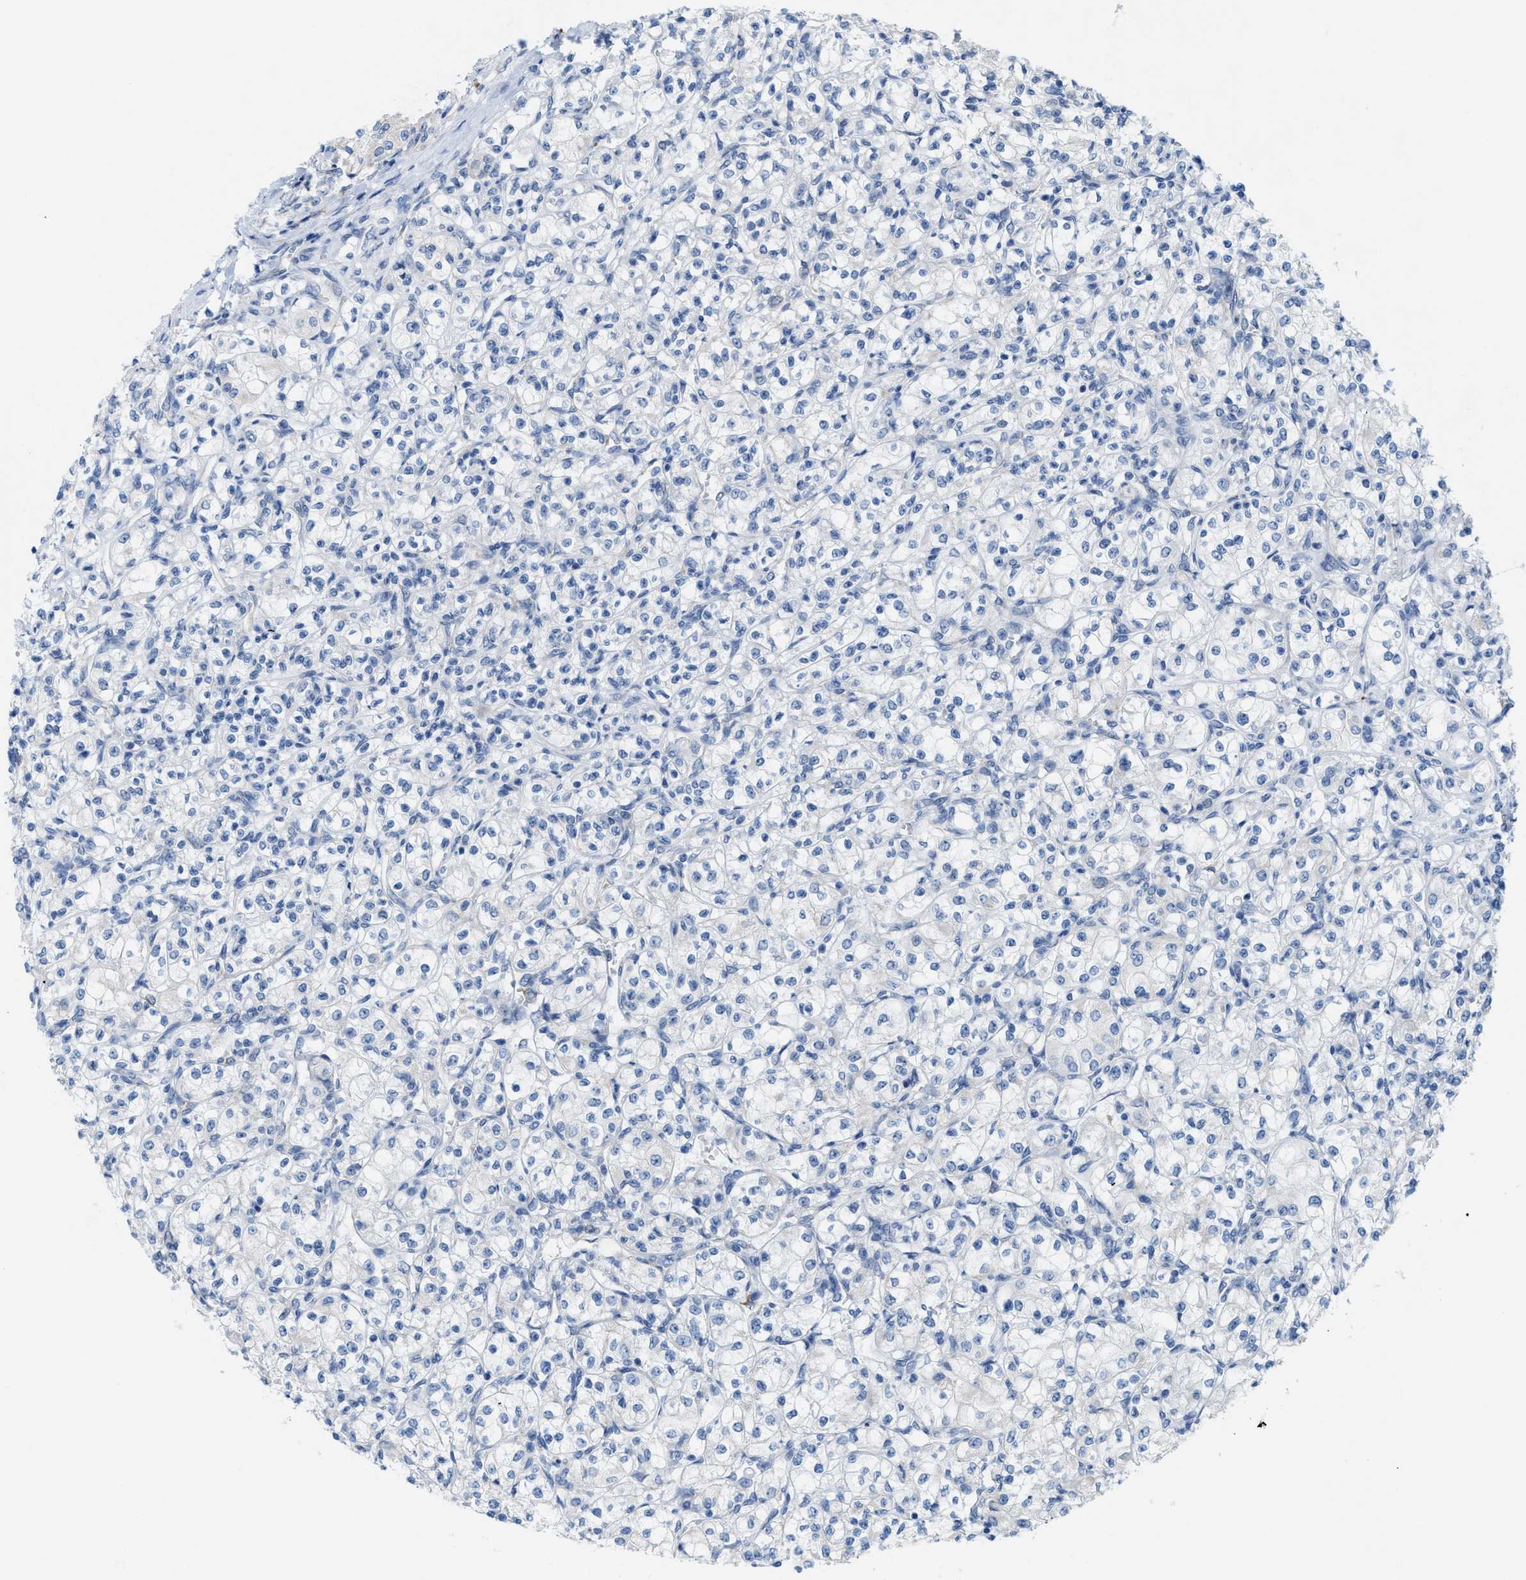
{"staining": {"intensity": "negative", "quantity": "none", "location": "none"}, "tissue": "renal cancer", "cell_type": "Tumor cells", "image_type": "cancer", "snomed": [{"axis": "morphology", "description": "Adenocarcinoma, NOS"}, {"axis": "topography", "description": "Kidney"}], "caption": "High power microscopy histopathology image of an immunohistochemistry (IHC) micrograph of adenocarcinoma (renal), revealing no significant positivity in tumor cells.", "gene": "KIFC3", "patient": {"sex": "male", "age": 77}}